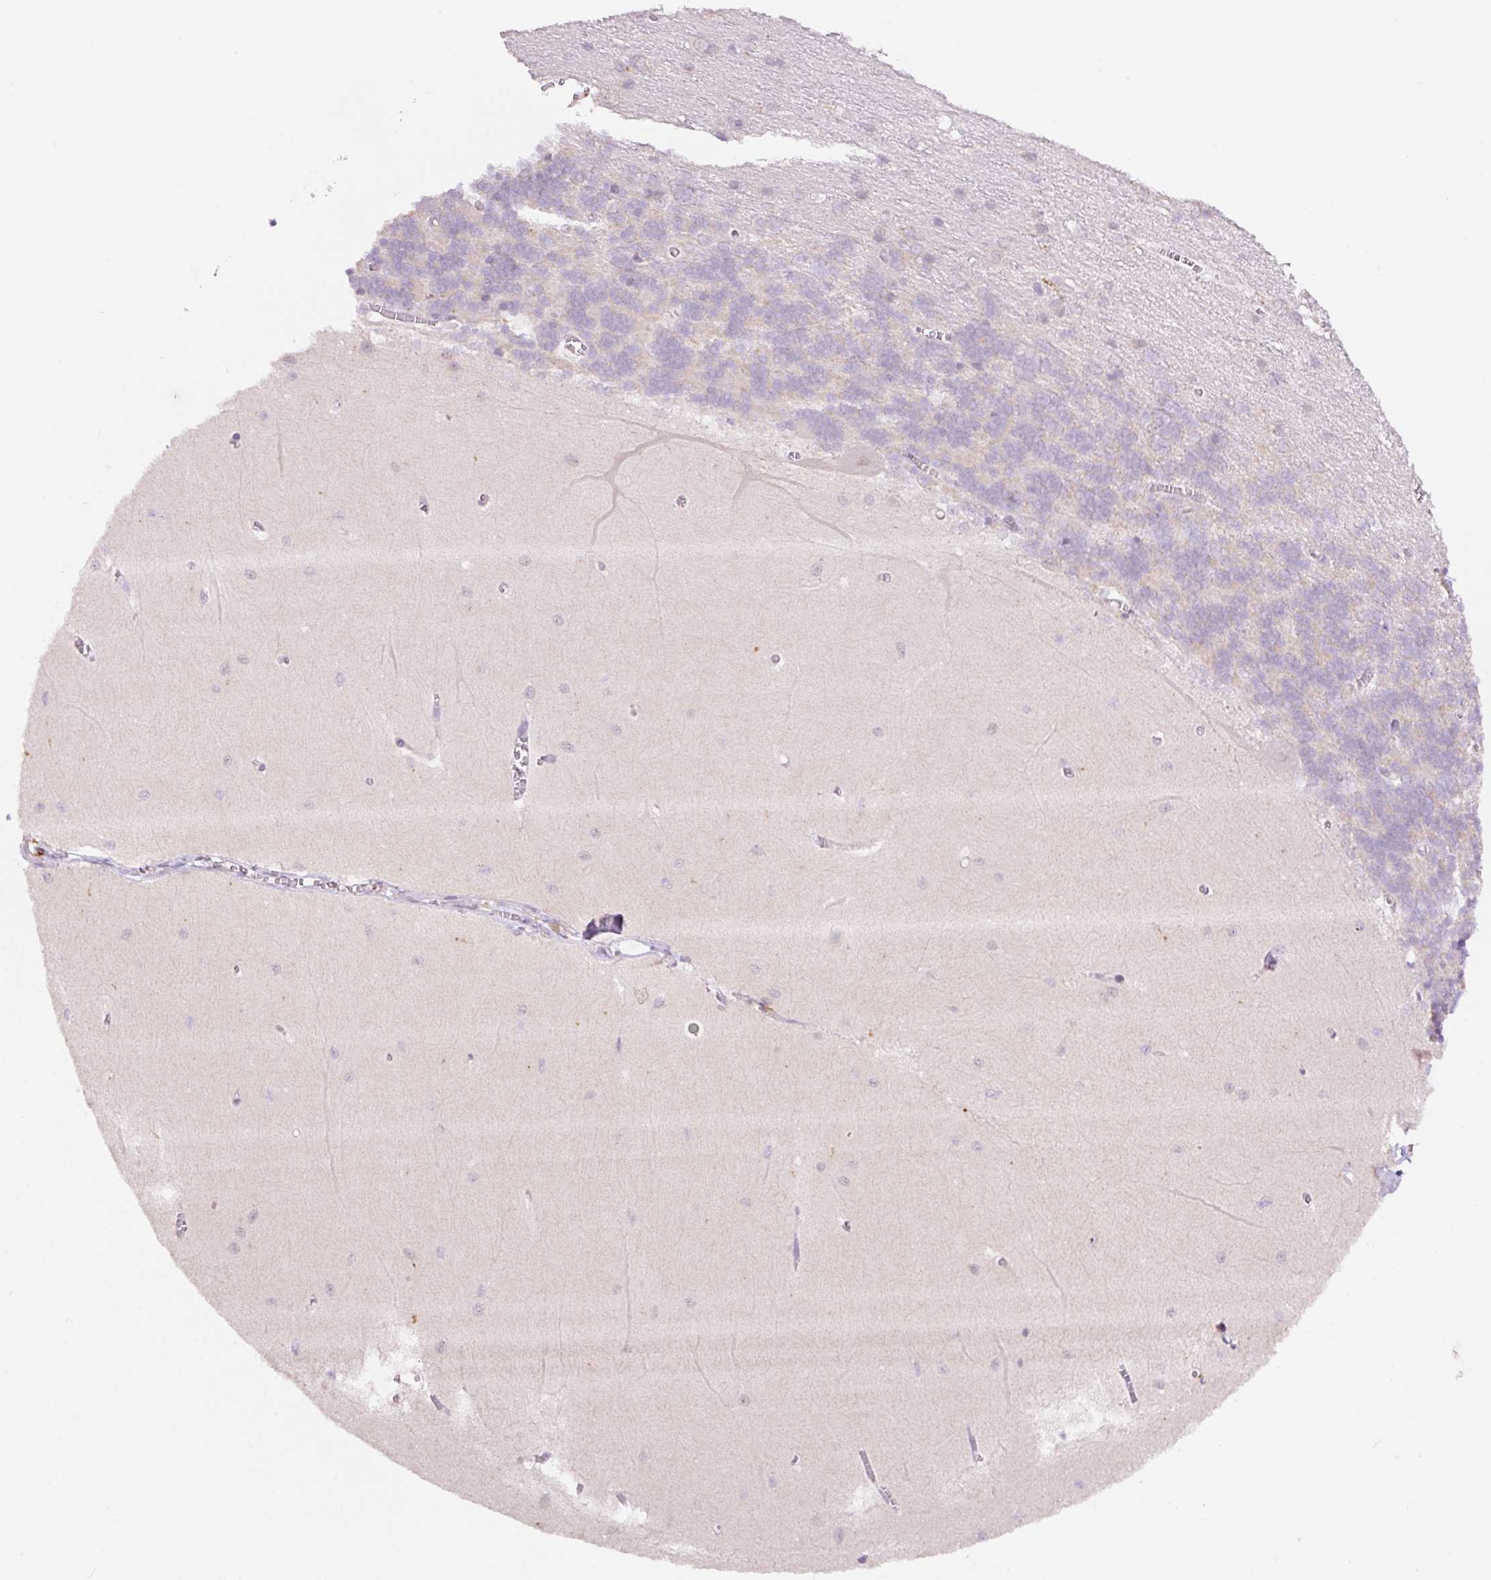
{"staining": {"intensity": "negative", "quantity": "none", "location": "none"}, "tissue": "cerebellum", "cell_type": "Cells in granular layer", "image_type": "normal", "snomed": [{"axis": "morphology", "description": "Normal tissue, NOS"}, {"axis": "topography", "description": "Cerebellum"}], "caption": "Immunohistochemistry (IHC) of benign human cerebellum shows no positivity in cells in granular layer. (DAB immunohistochemistry with hematoxylin counter stain).", "gene": "CEBPZOS", "patient": {"sex": "male", "age": 37}}